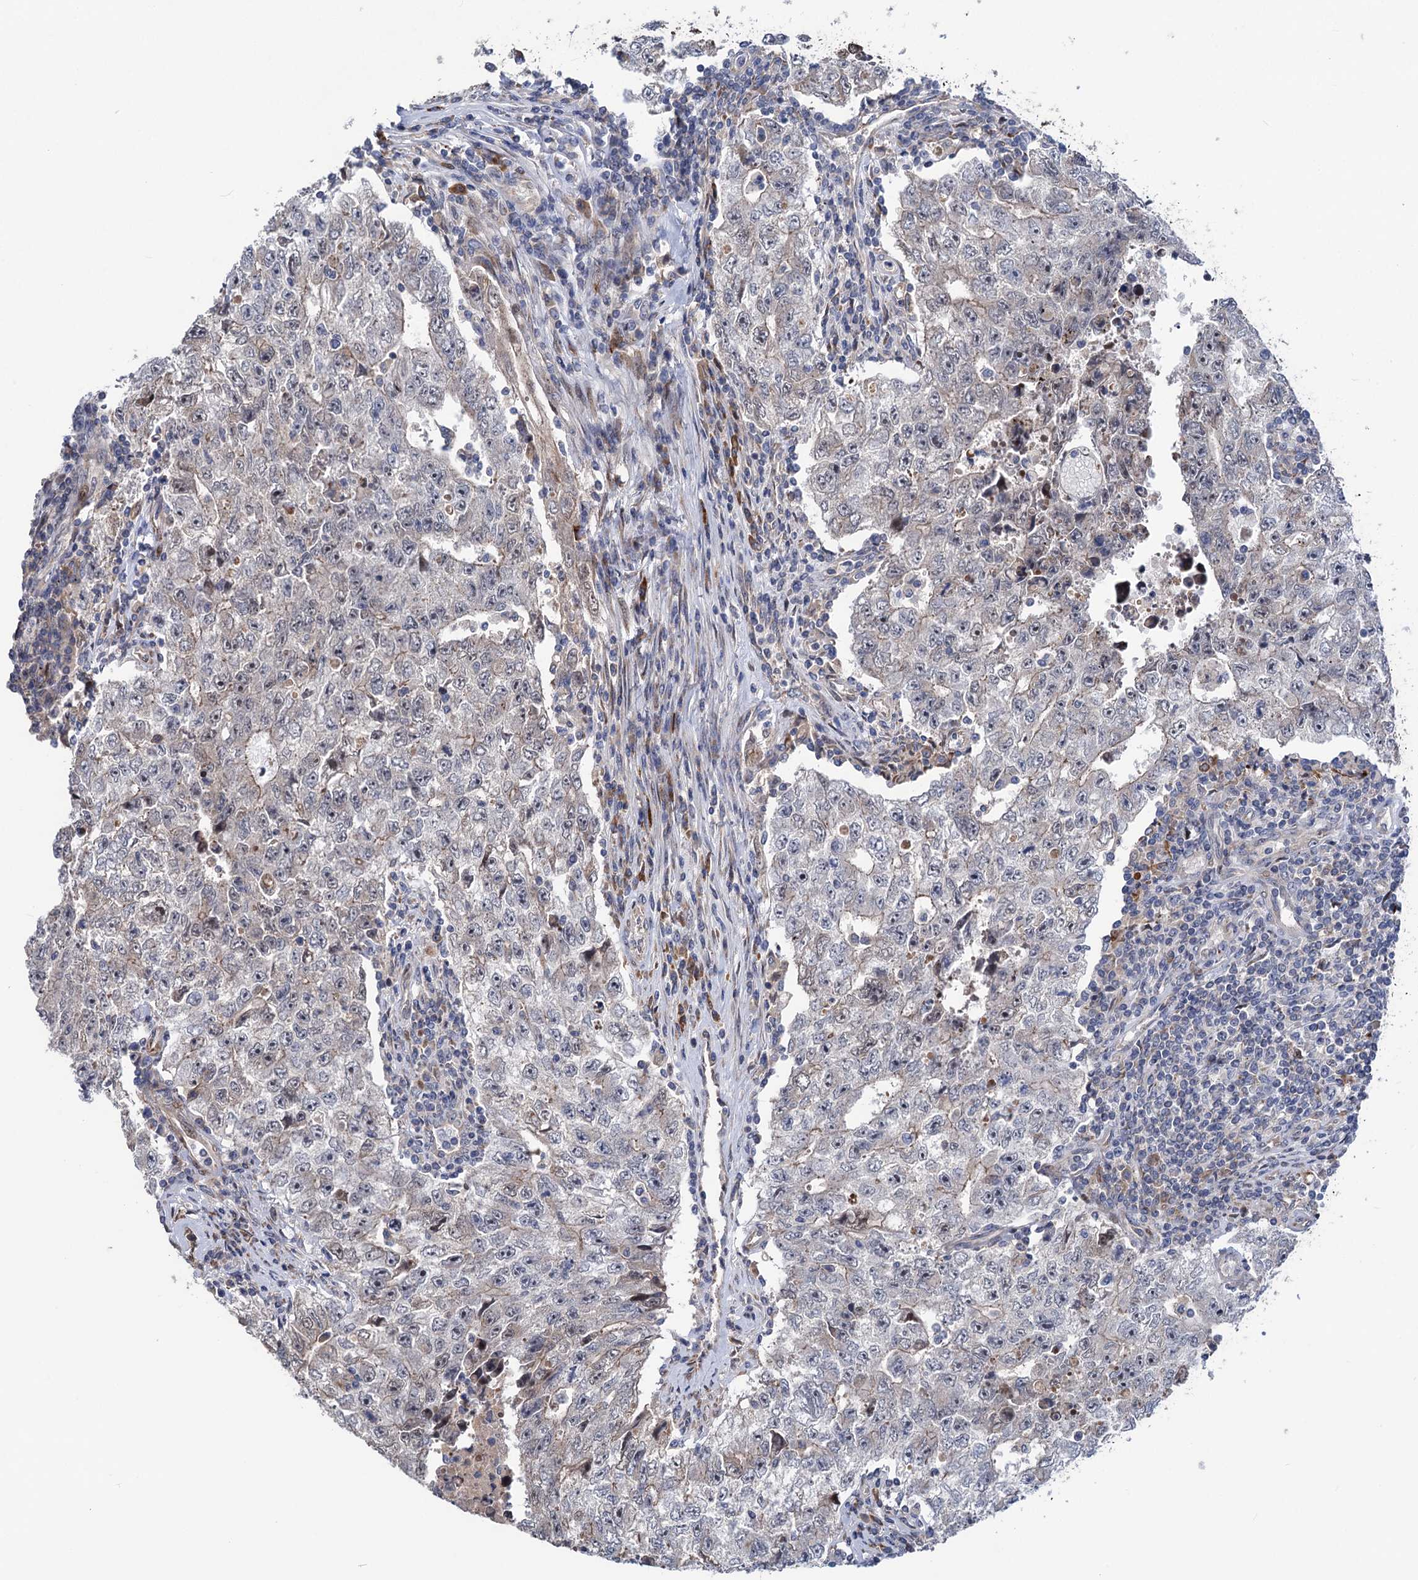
{"staining": {"intensity": "negative", "quantity": "none", "location": "none"}, "tissue": "testis cancer", "cell_type": "Tumor cells", "image_type": "cancer", "snomed": [{"axis": "morphology", "description": "Carcinoma, Embryonal, NOS"}, {"axis": "topography", "description": "Testis"}], "caption": "High magnification brightfield microscopy of testis cancer stained with DAB (brown) and counterstained with hematoxylin (blue): tumor cells show no significant staining.", "gene": "UBR1", "patient": {"sex": "male", "age": 17}}